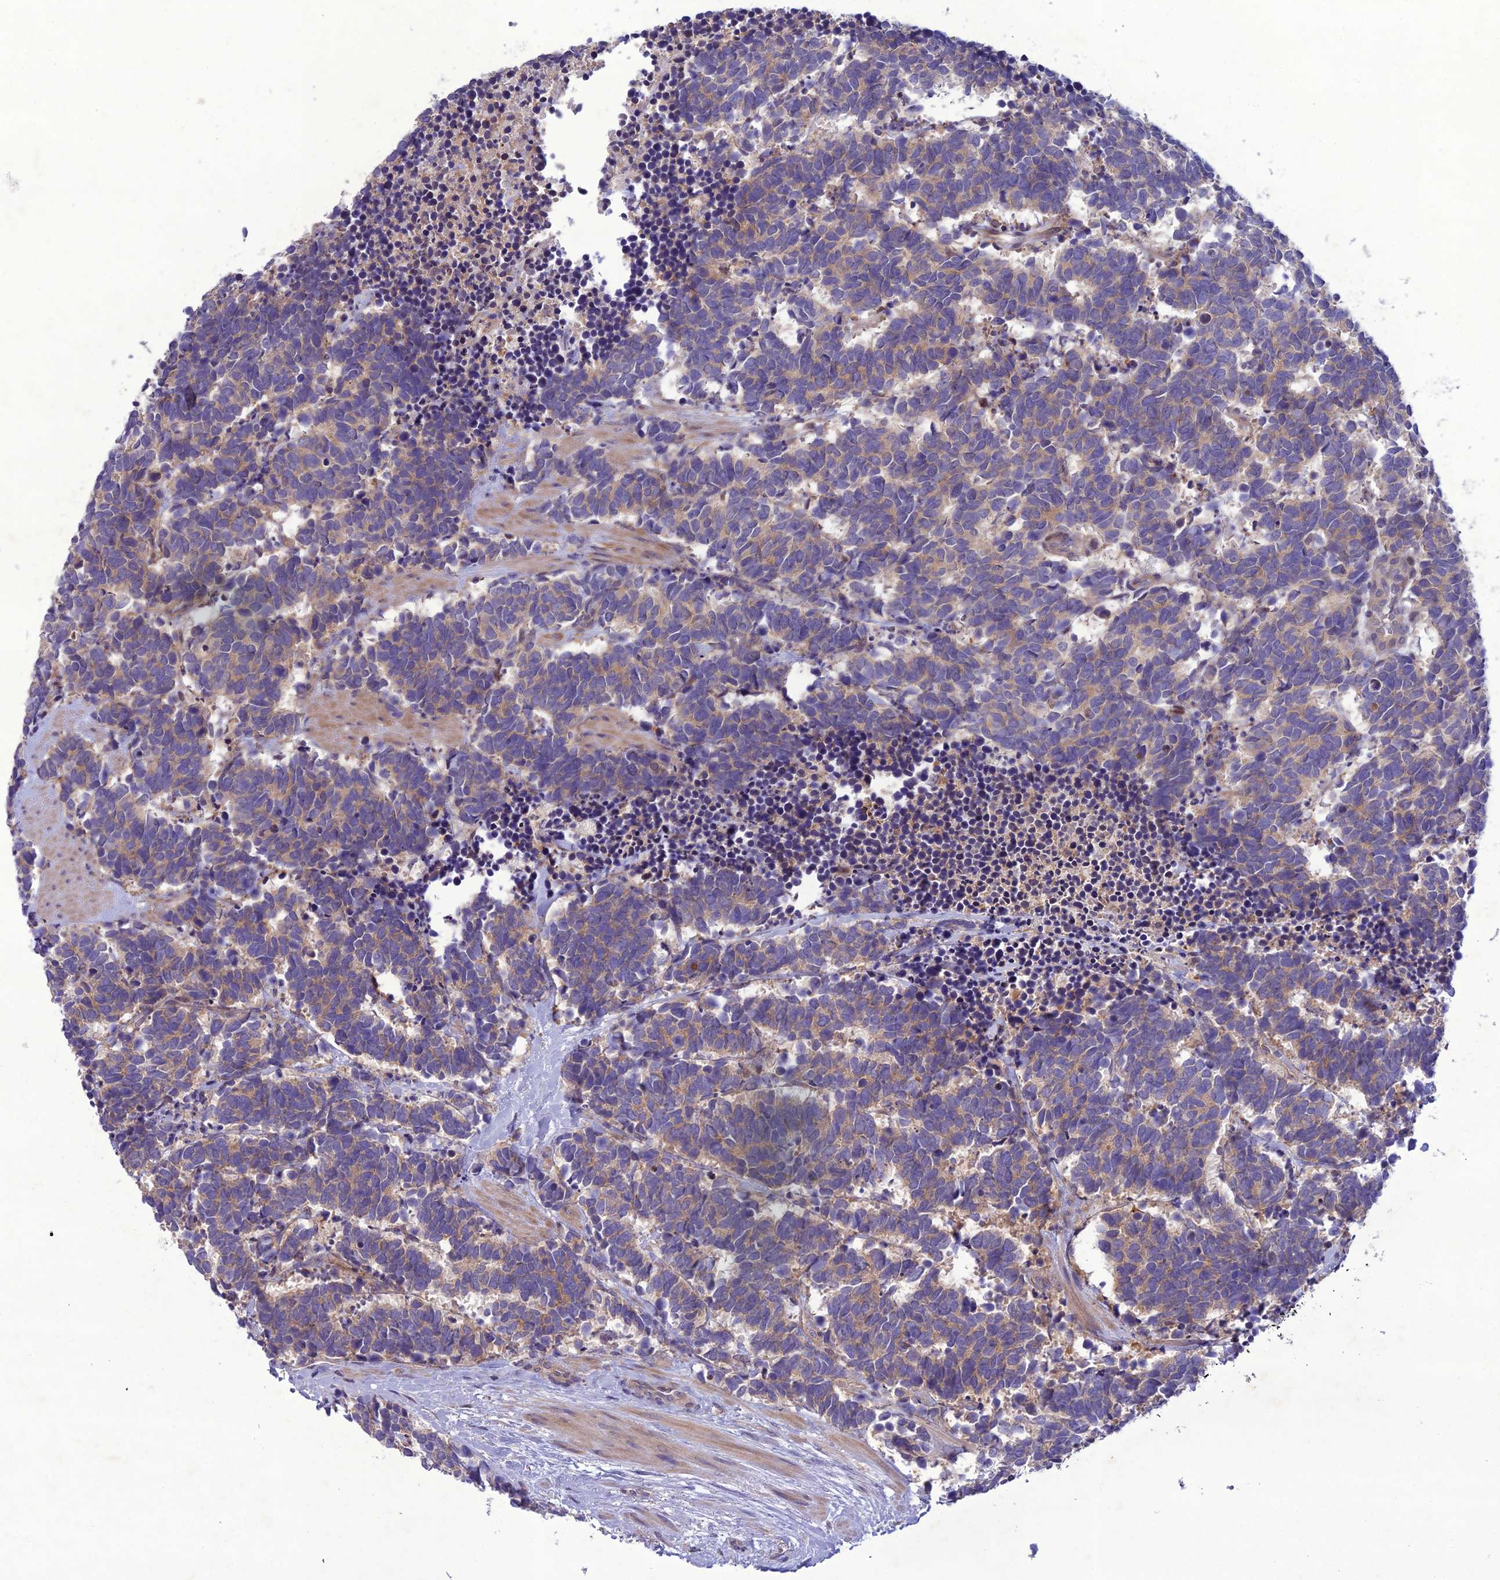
{"staining": {"intensity": "weak", "quantity": "25%-75%", "location": "cytoplasmic/membranous"}, "tissue": "carcinoid", "cell_type": "Tumor cells", "image_type": "cancer", "snomed": [{"axis": "morphology", "description": "Carcinoma, NOS"}, {"axis": "morphology", "description": "Carcinoid, malignant, NOS"}, {"axis": "topography", "description": "Prostate"}], "caption": "Immunohistochemistry of human carcinoid exhibits low levels of weak cytoplasmic/membranous expression in about 25%-75% of tumor cells.", "gene": "GDF6", "patient": {"sex": "male", "age": 57}}